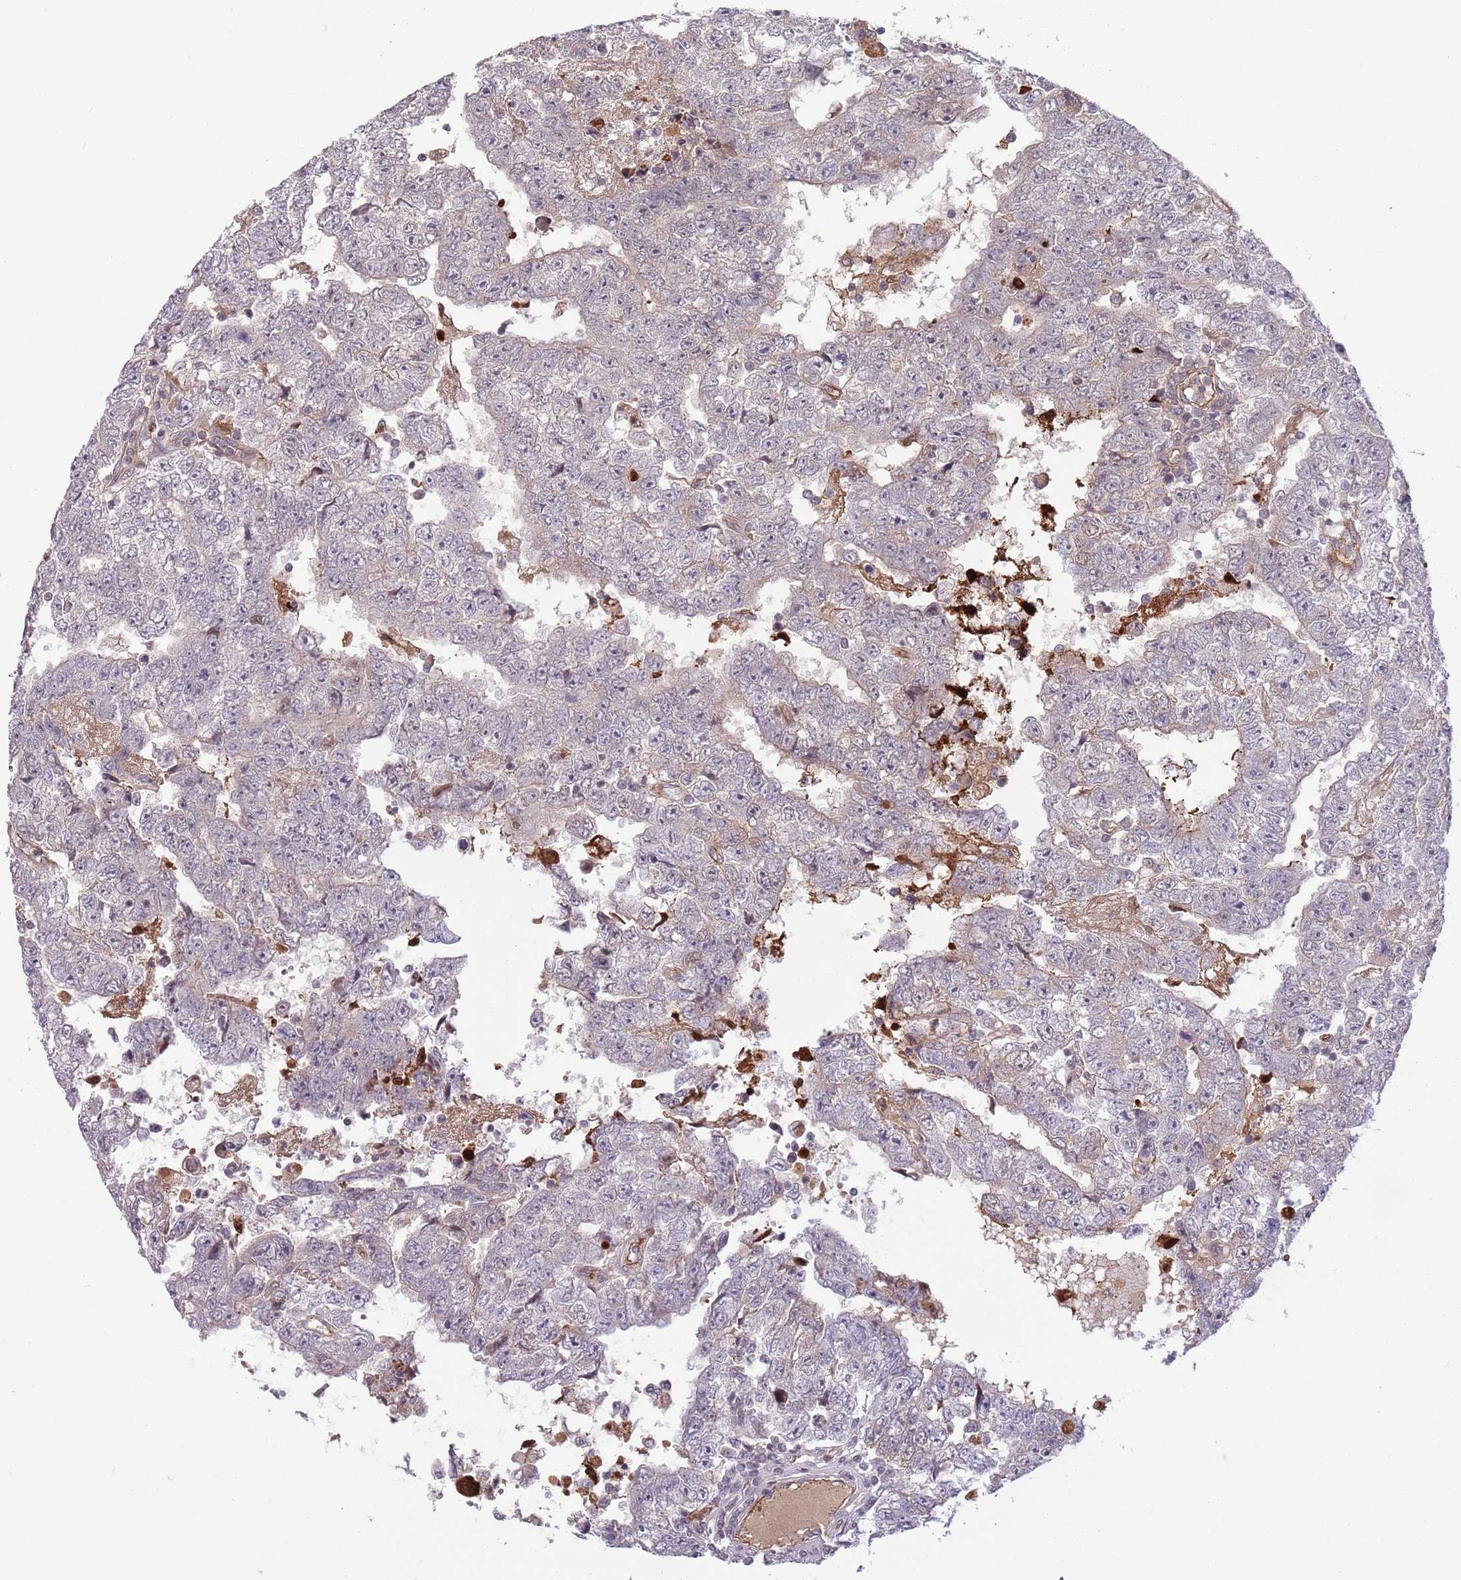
{"staining": {"intensity": "negative", "quantity": "none", "location": "none"}, "tissue": "testis cancer", "cell_type": "Tumor cells", "image_type": "cancer", "snomed": [{"axis": "morphology", "description": "Carcinoma, Embryonal, NOS"}, {"axis": "topography", "description": "Testis"}], "caption": "Testis cancer (embryonal carcinoma) was stained to show a protein in brown. There is no significant staining in tumor cells.", "gene": "DPP10", "patient": {"sex": "male", "age": 25}}